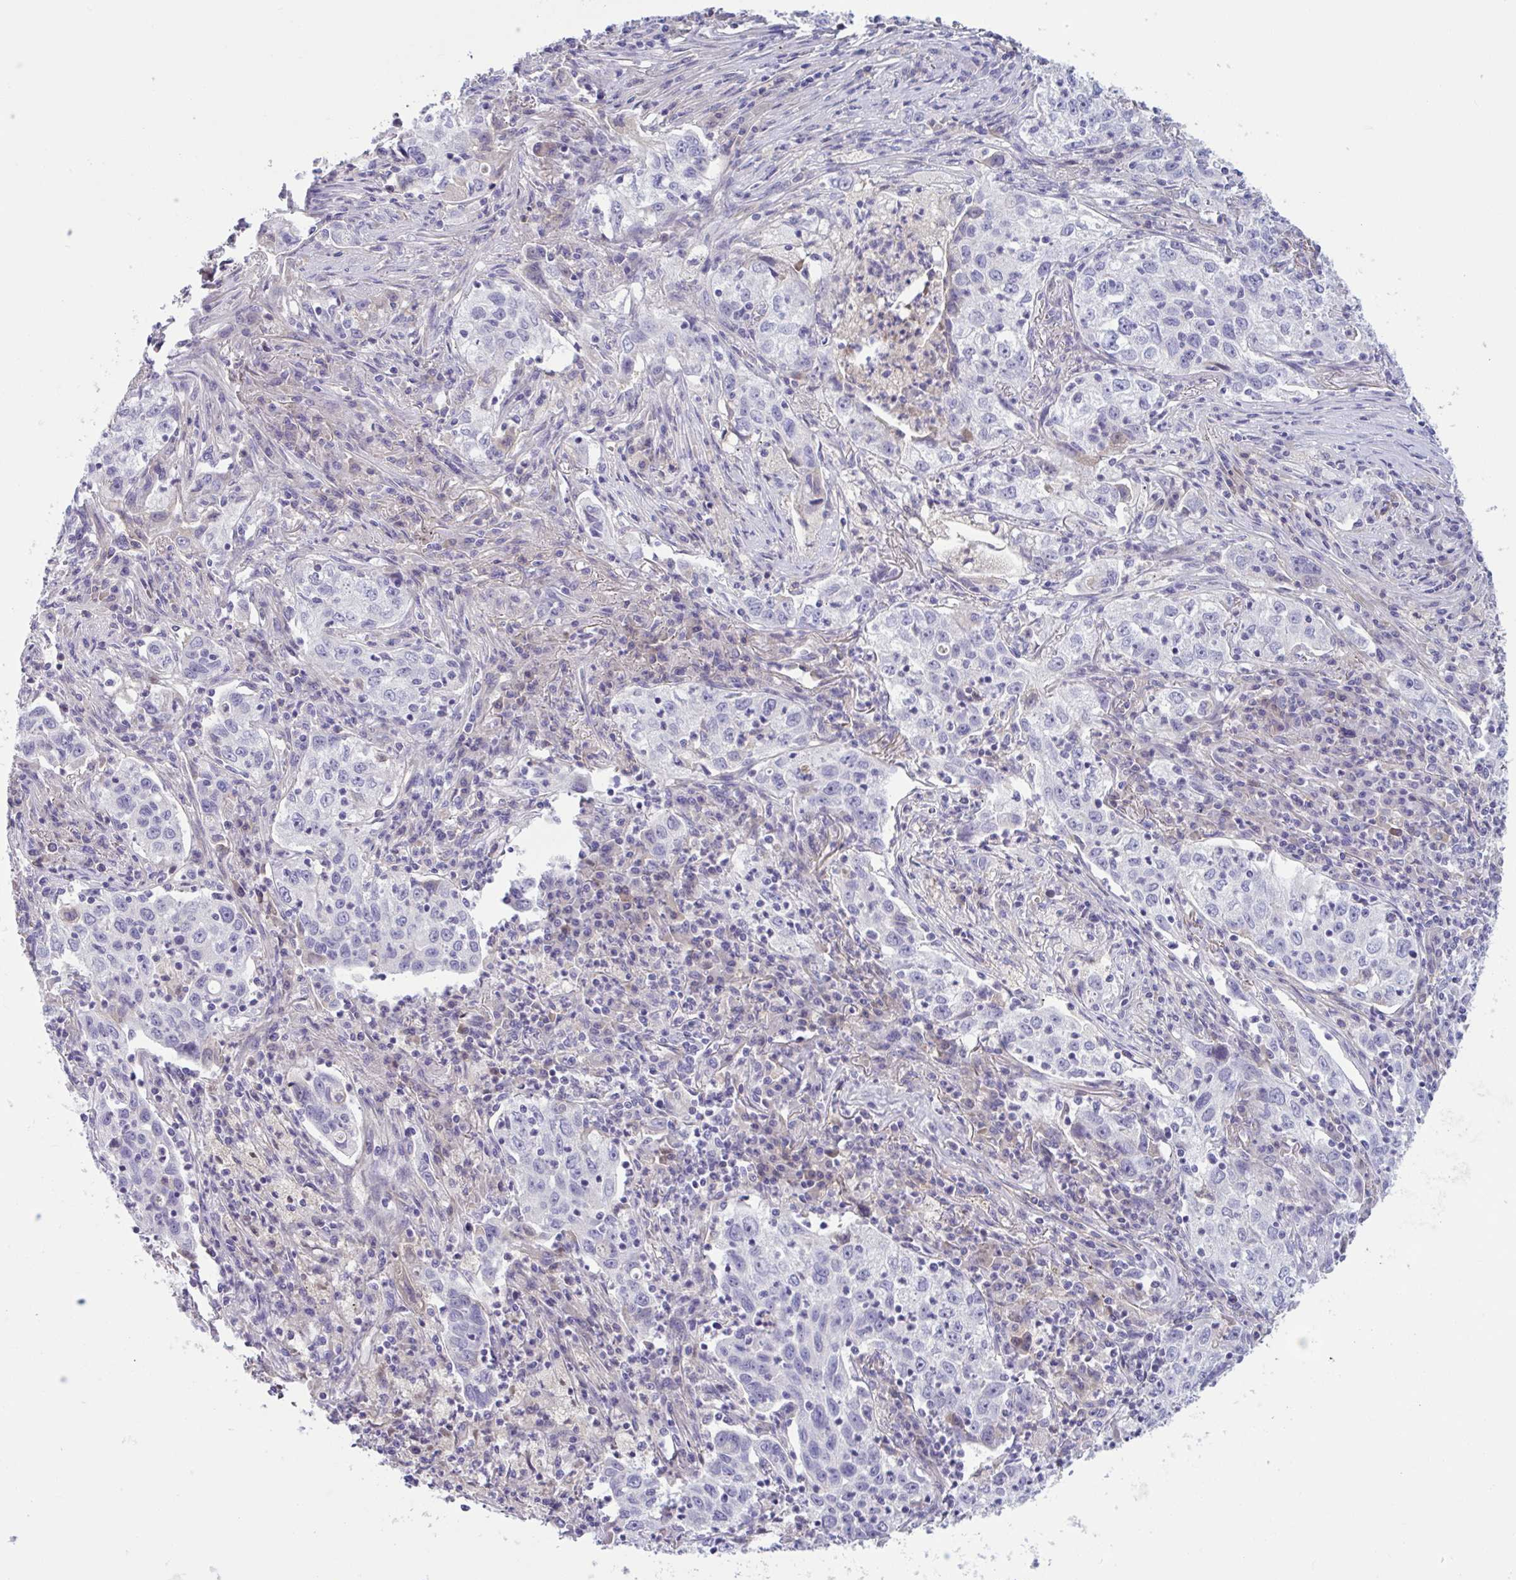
{"staining": {"intensity": "negative", "quantity": "none", "location": "none"}, "tissue": "lung cancer", "cell_type": "Tumor cells", "image_type": "cancer", "snomed": [{"axis": "morphology", "description": "Squamous cell carcinoma, NOS"}, {"axis": "topography", "description": "Lung"}], "caption": "Lung cancer stained for a protein using IHC shows no positivity tumor cells.", "gene": "TTC7B", "patient": {"sex": "male", "age": 71}}